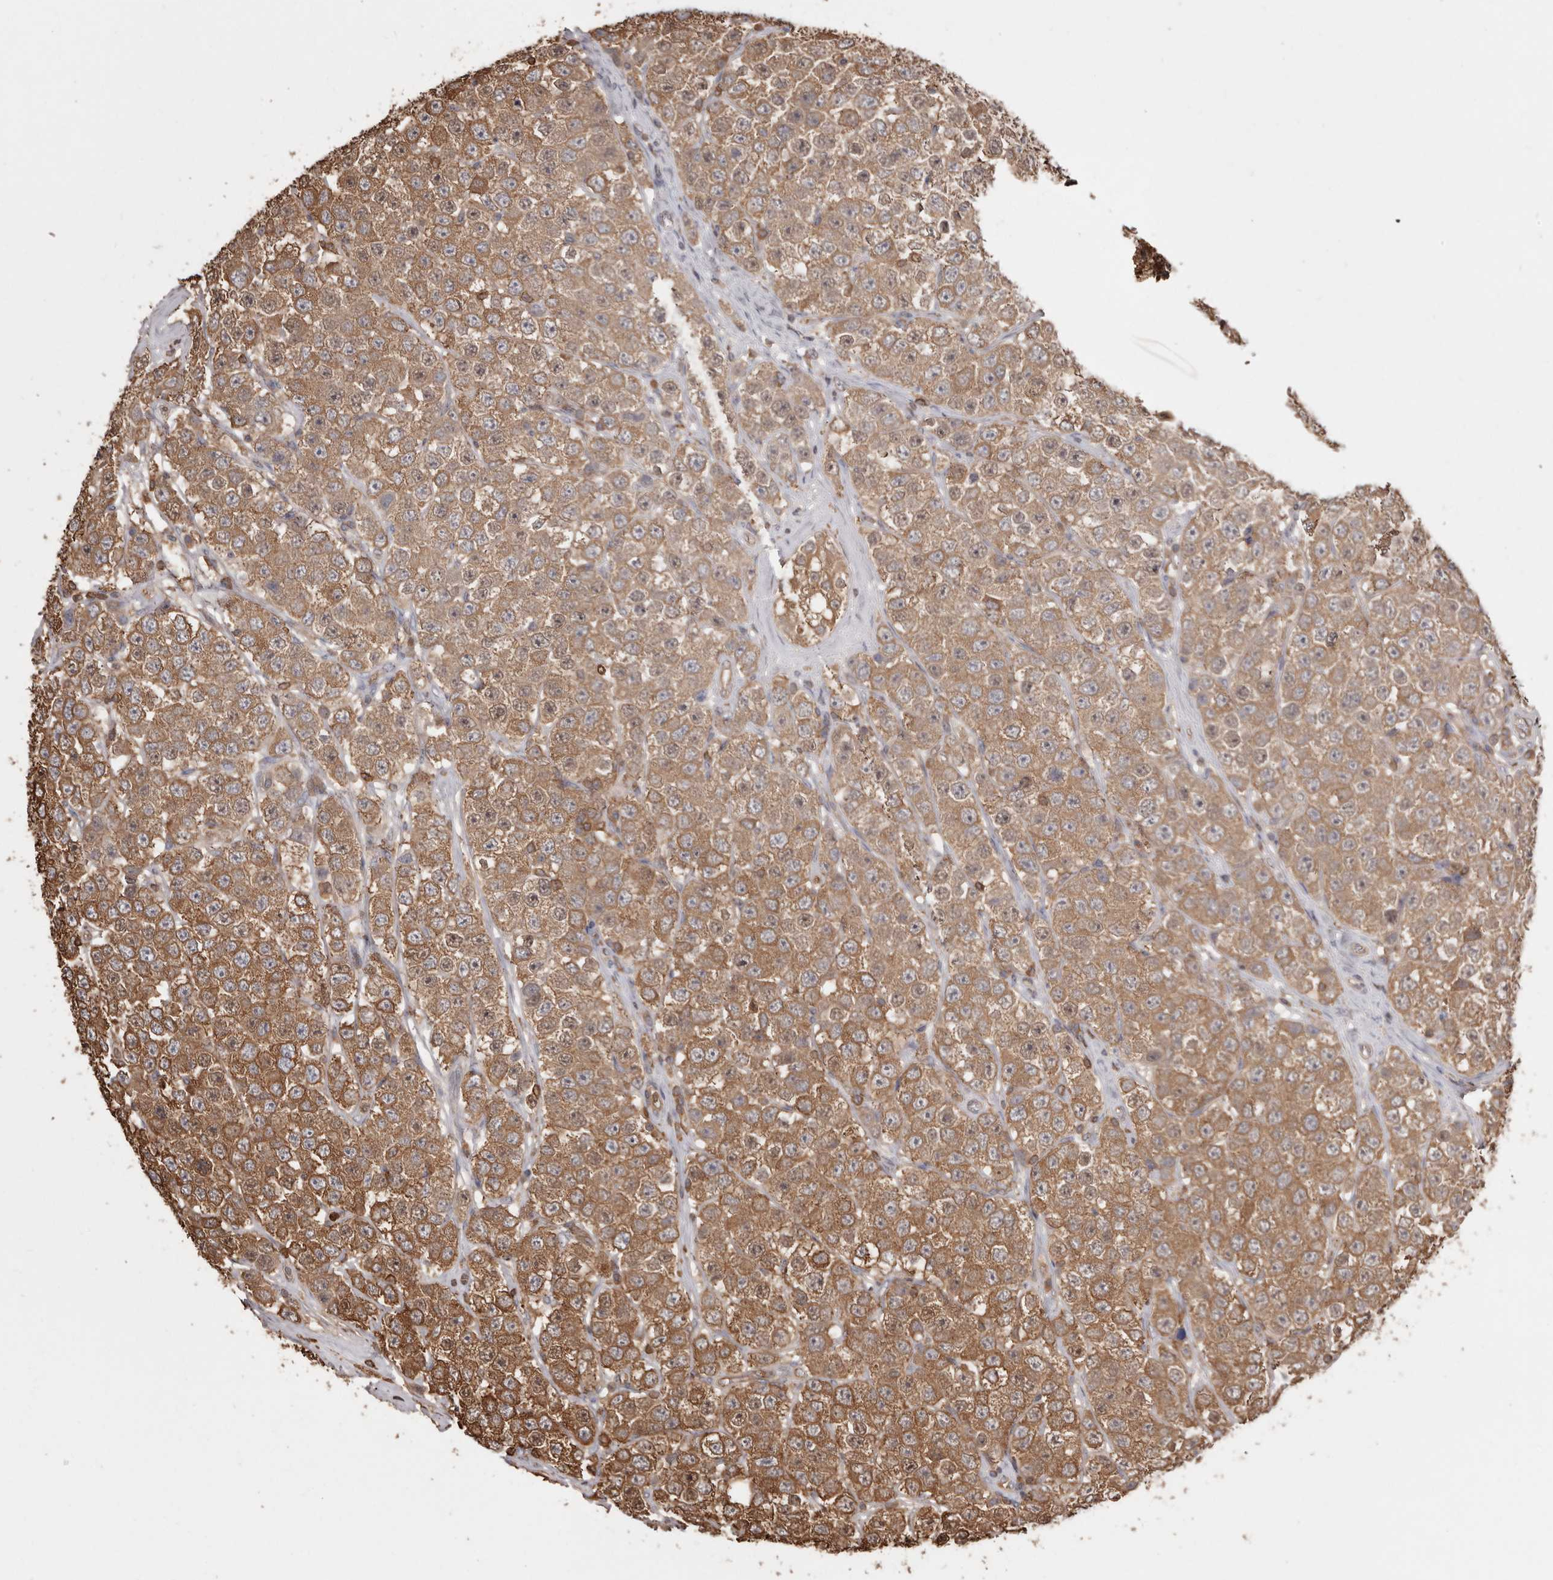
{"staining": {"intensity": "moderate", "quantity": ">75%", "location": "cytoplasmic/membranous"}, "tissue": "testis cancer", "cell_type": "Tumor cells", "image_type": "cancer", "snomed": [{"axis": "morphology", "description": "Seminoma, NOS"}, {"axis": "topography", "description": "Testis"}], "caption": "Brown immunohistochemical staining in testis seminoma shows moderate cytoplasmic/membranous staining in approximately >75% of tumor cells.", "gene": "PKM", "patient": {"sex": "male", "age": 28}}